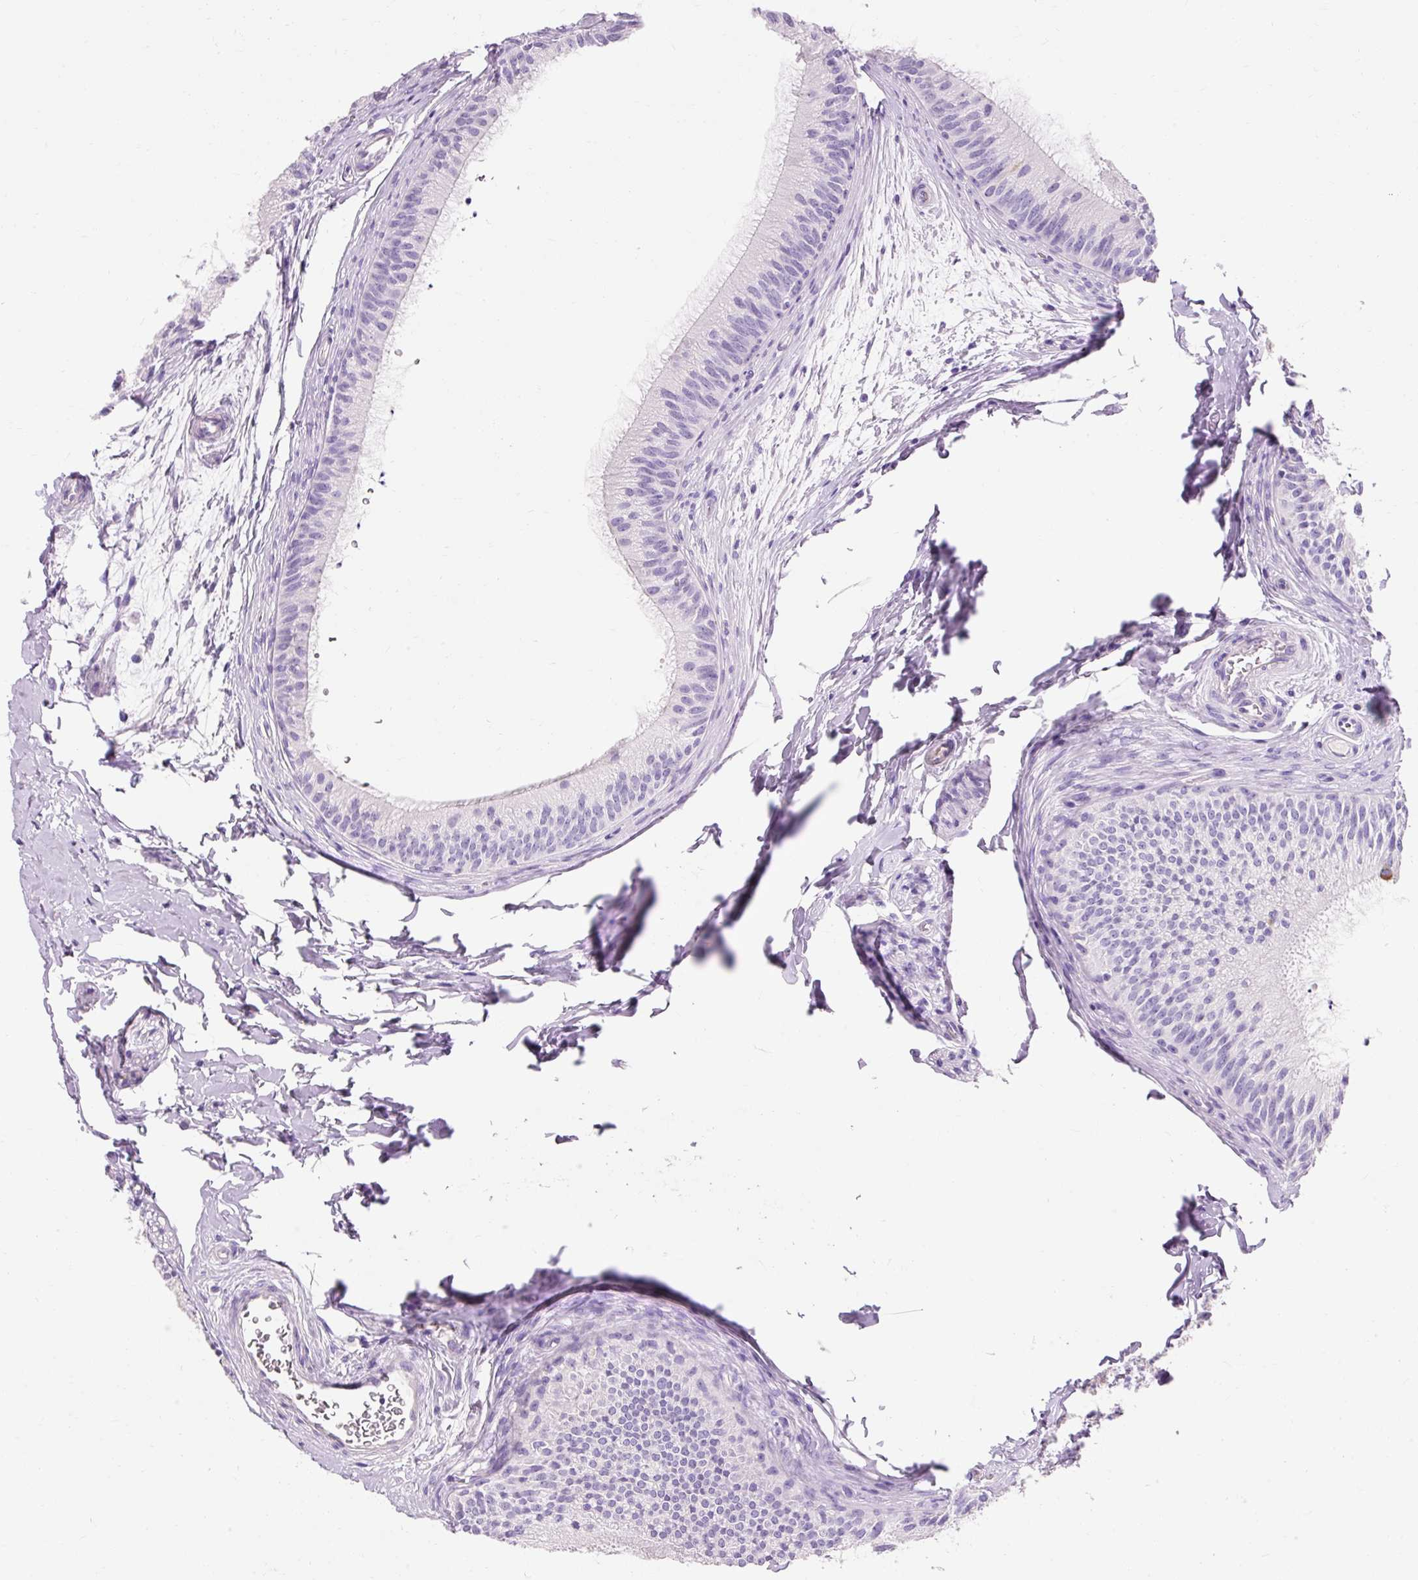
{"staining": {"intensity": "strong", "quantity": "<25%", "location": "cytoplasmic/membranous"}, "tissue": "epididymis", "cell_type": "Glandular cells", "image_type": "normal", "snomed": [{"axis": "morphology", "description": "Normal tissue, NOS"}, {"axis": "topography", "description": "Epididymis"}], "caption": "Protein analysis of unremarkable epididymis reveals strong cytoplasmic/membranous expression in approximately <25% of glandular cells.", "gene": "TMEM213", "patient": {"sex": "male", "age": 24}}